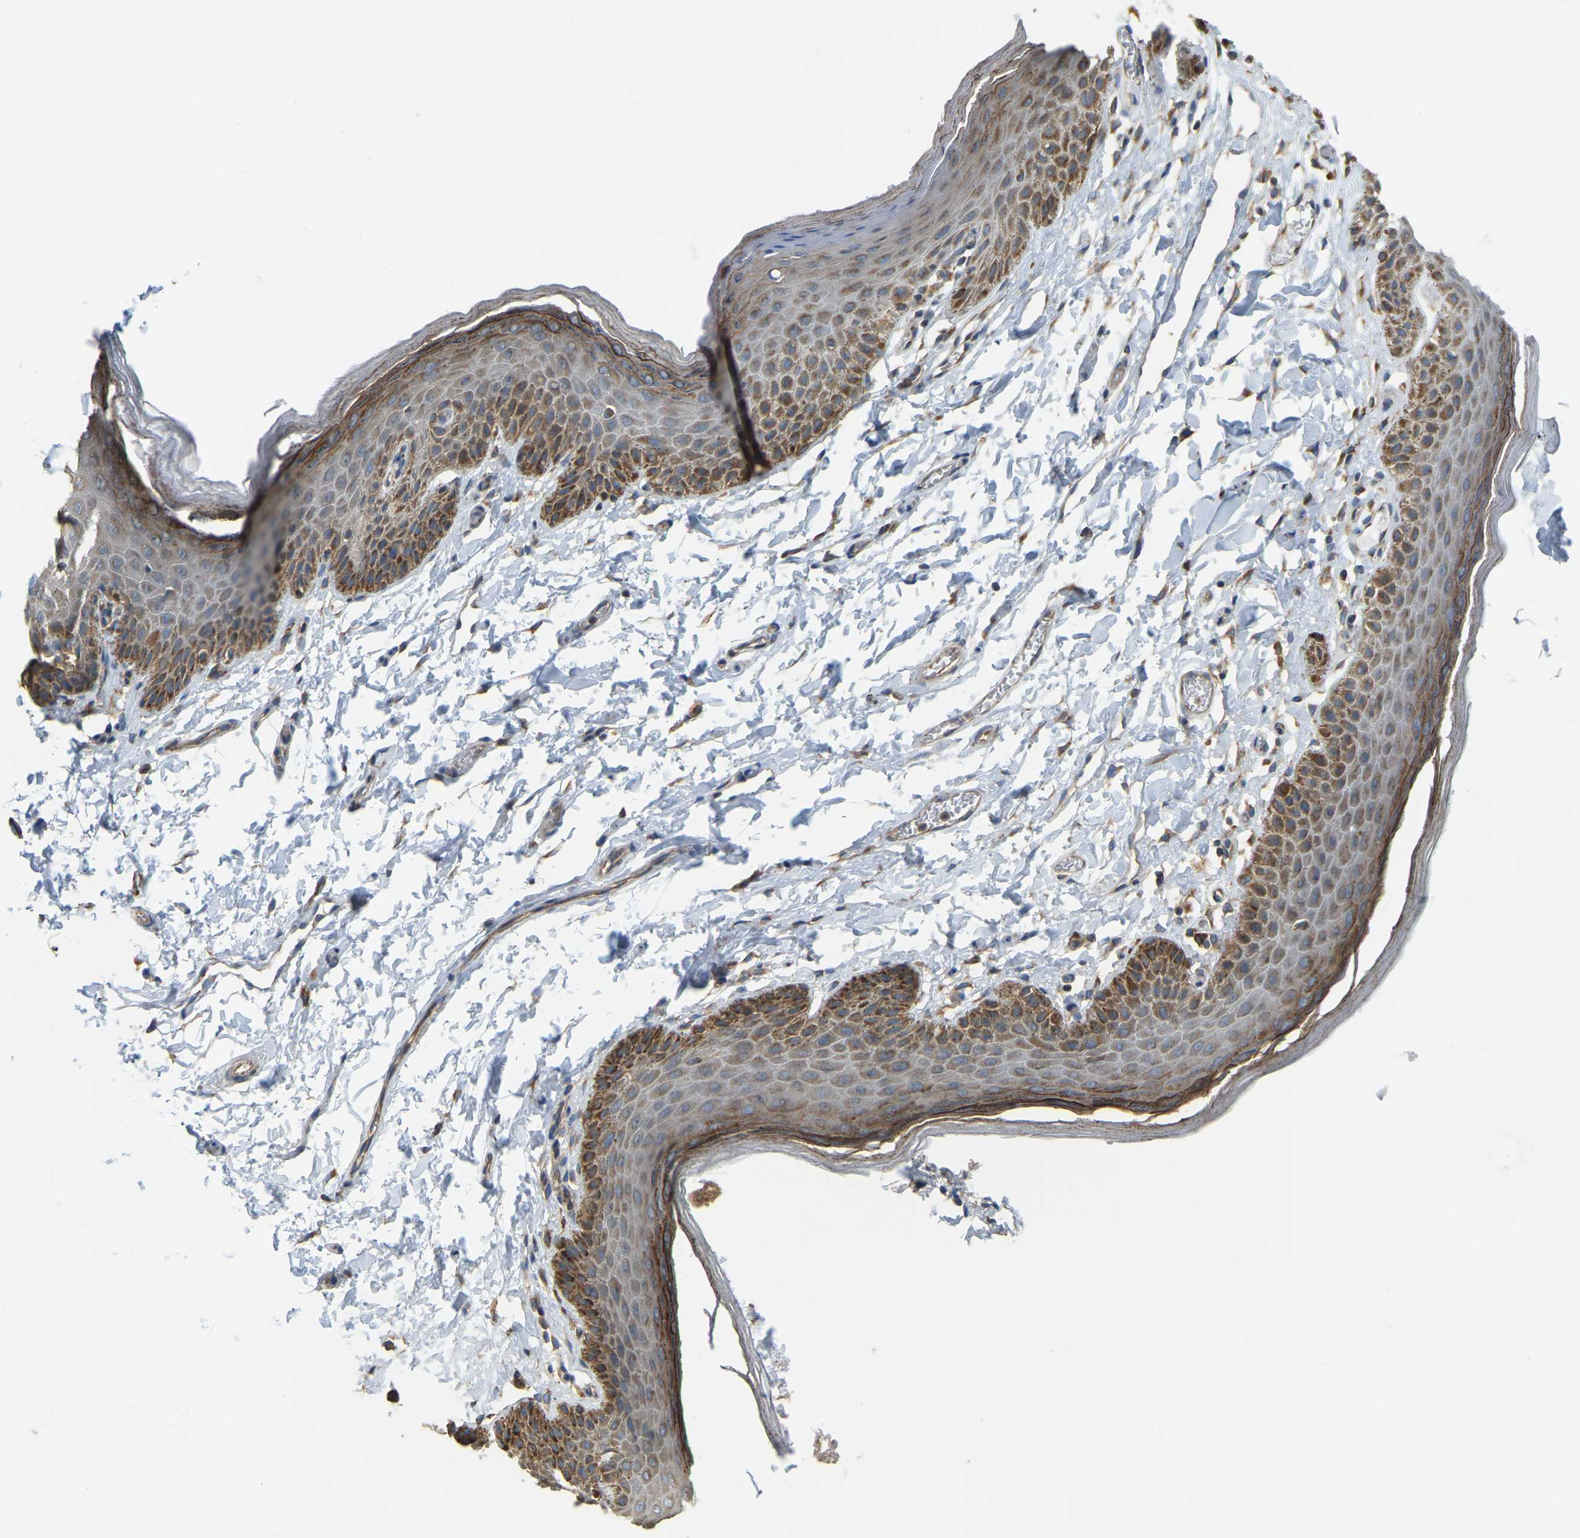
{"staining": {"intensity": "moderate", "quantity": ">75%", "location": "cytoplasmic/membranous"}, "tissue": "skin", "cell_type": "Epidermal cells", "image_type": "normal", "snomed": [{"axis": "morphology", "description": "Normal tissue, NOS"}, {"axis": "topography", "description": "Anal"}], "caption": "Protein expression analysis of normal skin displays moderate cytoplasmic/membranous staining in about >75% of epidermal cells. (Stains: DAB in brown, nuclei in blue, Microscopy: brightfield microscopy at high magnification).", "gene": "PSMD7", "patient": {"sex": "male", "age": 44}}